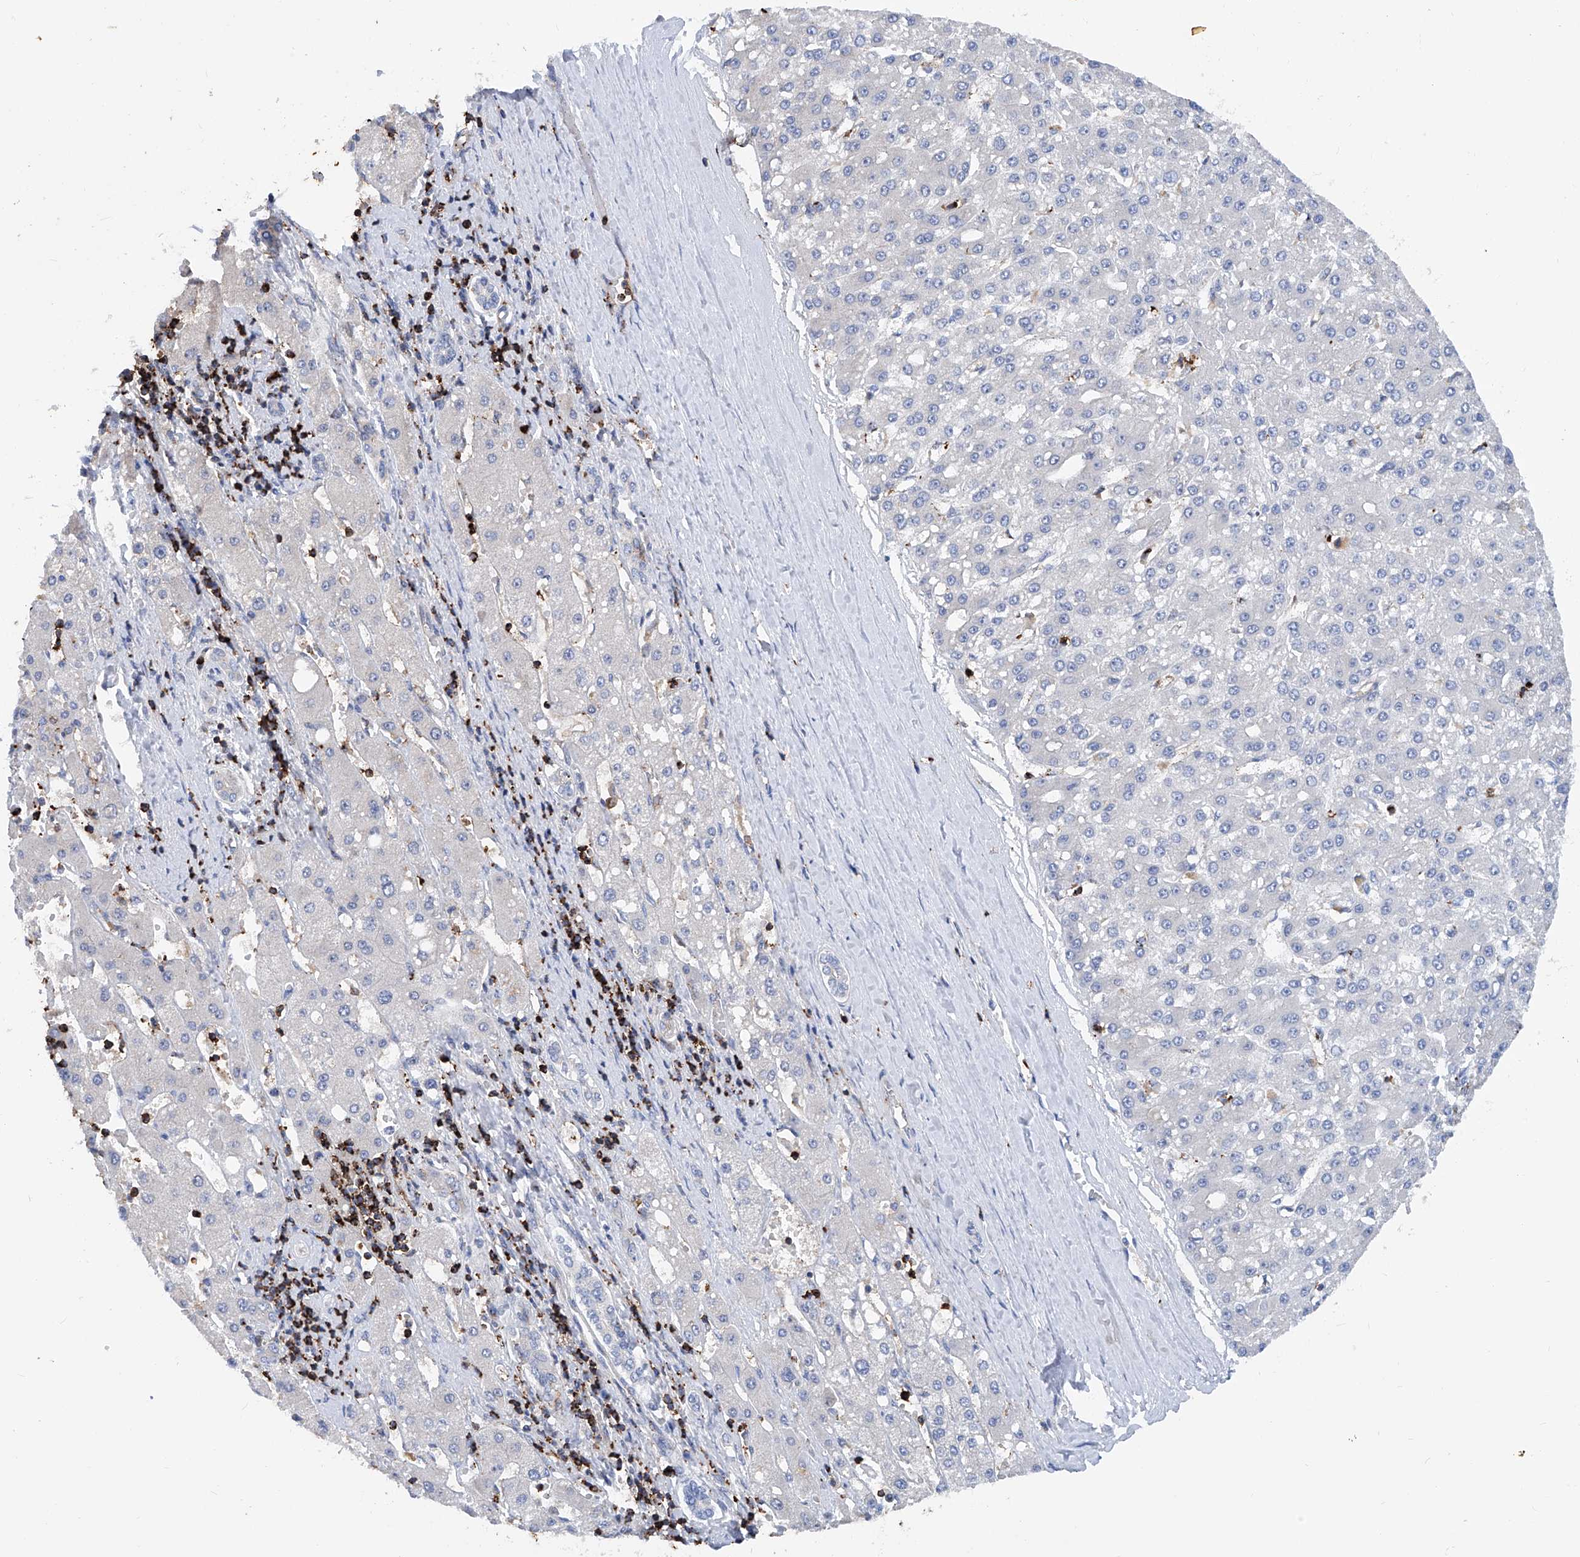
{"staining": {"intensity": "negative", "quantity": "none", "location": "none"}, "tissue": "liver cancer", "cell_type": "Tumor cells", "image_type": "cancer", "snomed": [{"axis": "morphology", "description": "Carcinoma, Hepatocellular, NOS"}, {"axis": "topography", "description": "Liver"}], "caption": "A high-resolution micrograph shows IHC staining of liver hepatocellular carcinoma, which displays no significant staining in tumor cells. (DAB (3,3'-diaminobenzidine) immunohistochemistry visualized using brightfield microscopy, high magnification).", "gene": "ZNF484", "patient": {"sex": "male", "age": 67}}